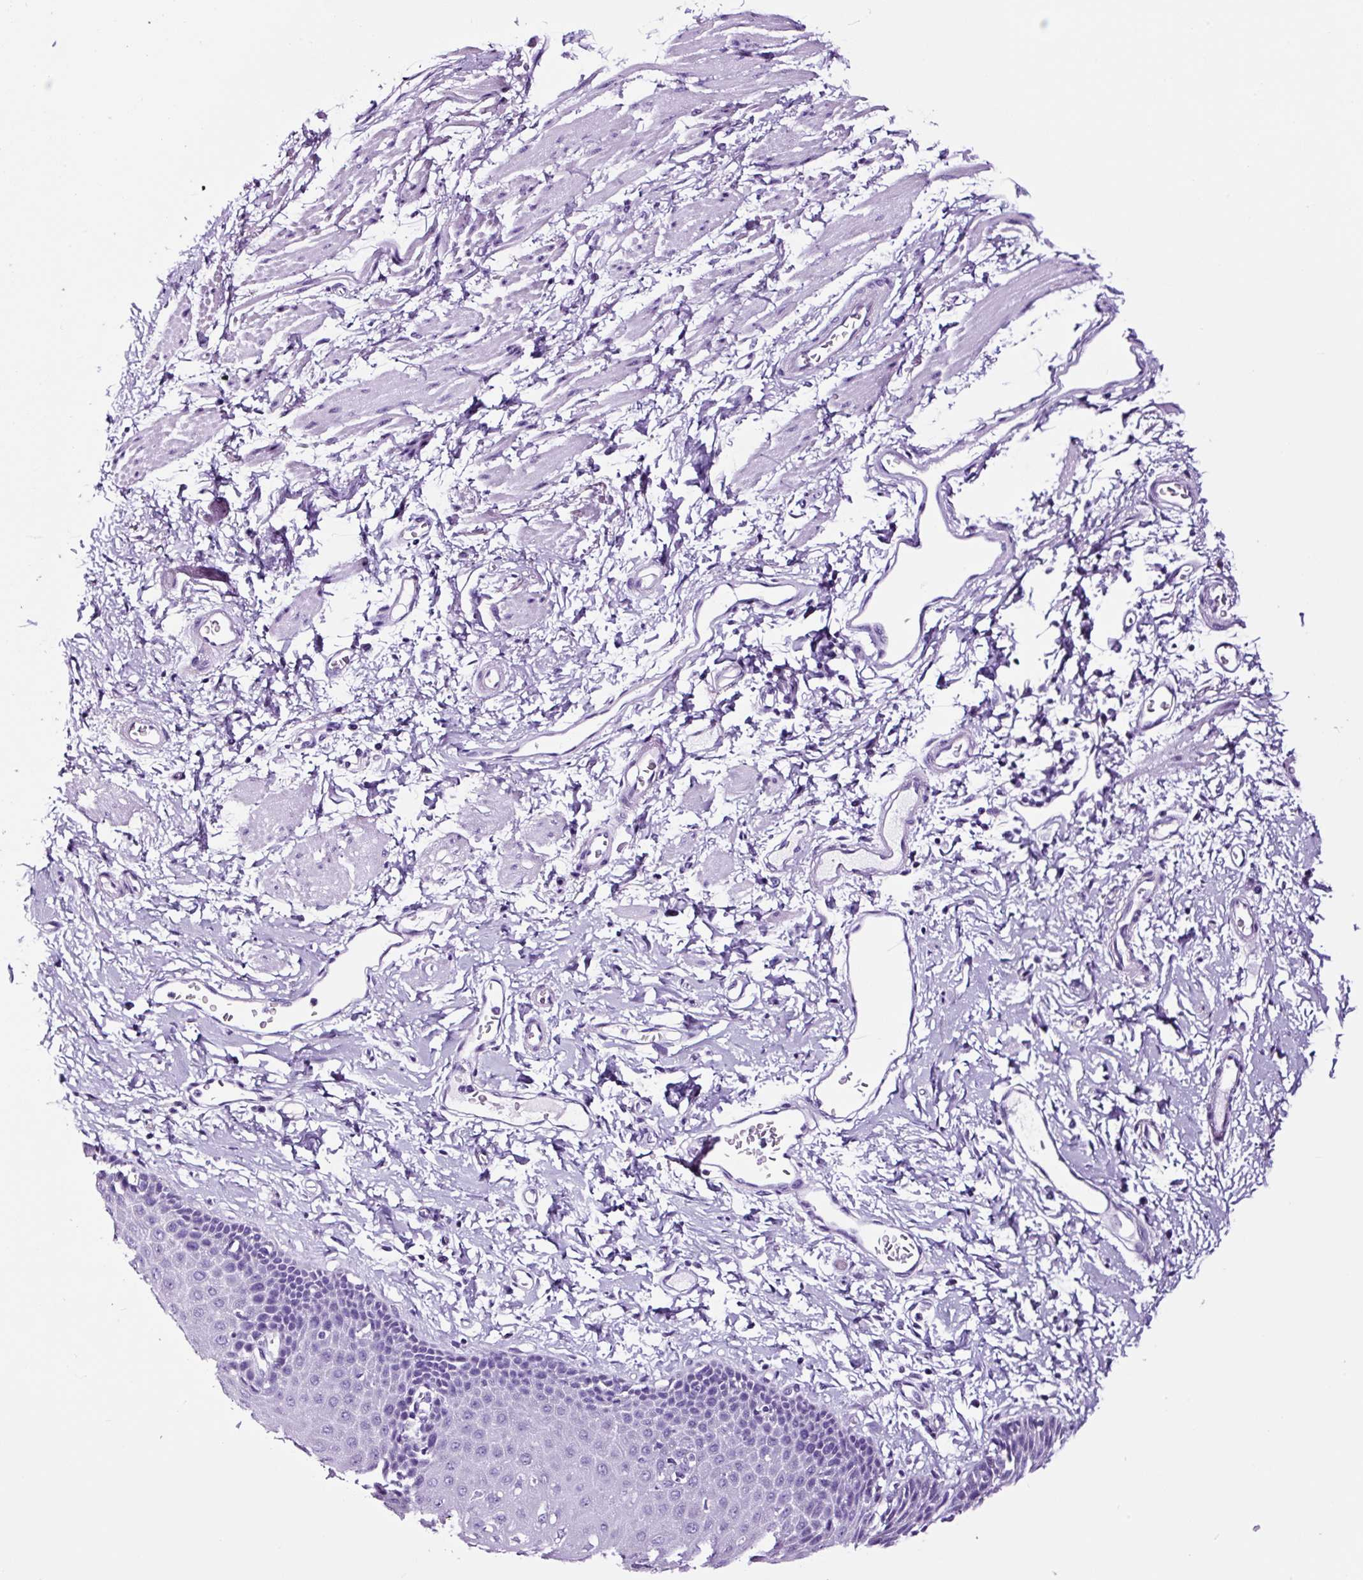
{"staining": {"intensity": "negative", "quantity": "none", "location": "none"}, "tissue": "esophagus", "cell_type": "Squamous epithelial cells", "image_type": "normal", "snomed": [{"axis": "morphology", "description": "Normal tissue, NOS"}, {"axis": "topography", "description": "Esophagus"}], "caption": "IHC micrograph of unremarkable esophagus: esophagus stained with DAB demonstrates no significant protein positivity in squamous epithelial cells.", "gene": "FBXL7", "patient": {"sex": "male", "age": 70}}